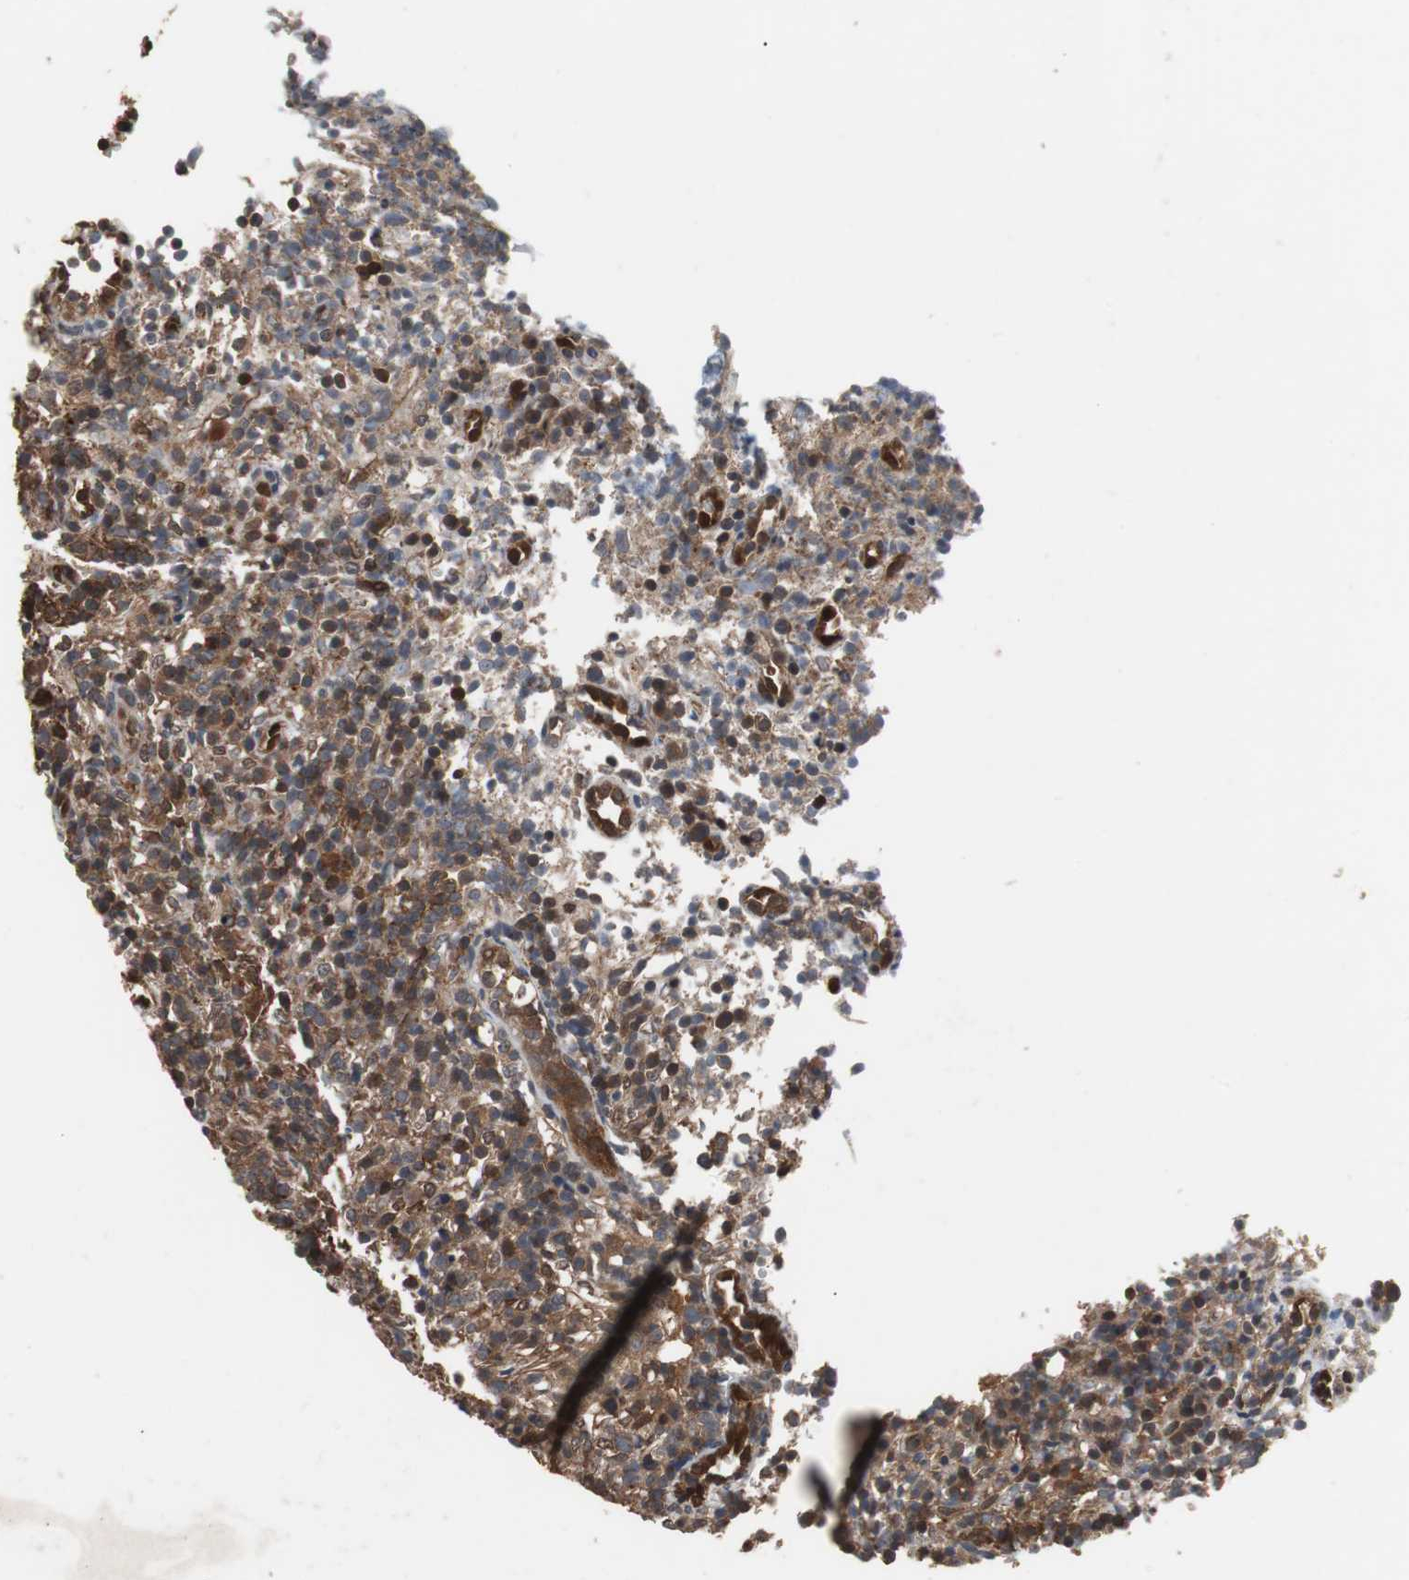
{"staining": {"intensity": "moderate", "quantity": ">75%", "location": "cytoplasmic/membranous,nuclear"}, "tissue": "lymphoma", "cell_type": "Tumor cells", "image_type": "cancer", "snomed": [{"axis": "morphology", "description": "Malignant lymphoma, non-Hodgkin's type, High grade"}, {"axis": "topography", "description": "Lymph node"}], "caption": "A histopathology image of high-grade malignant lymphoma, non-Hodgkin's type stained for a protein reveals moderate cytoplasmic/membranous and nuclear brown staining in tumor cells.", "gene": "NDRG1", "patient": {"sex": "female", "age": 76}}